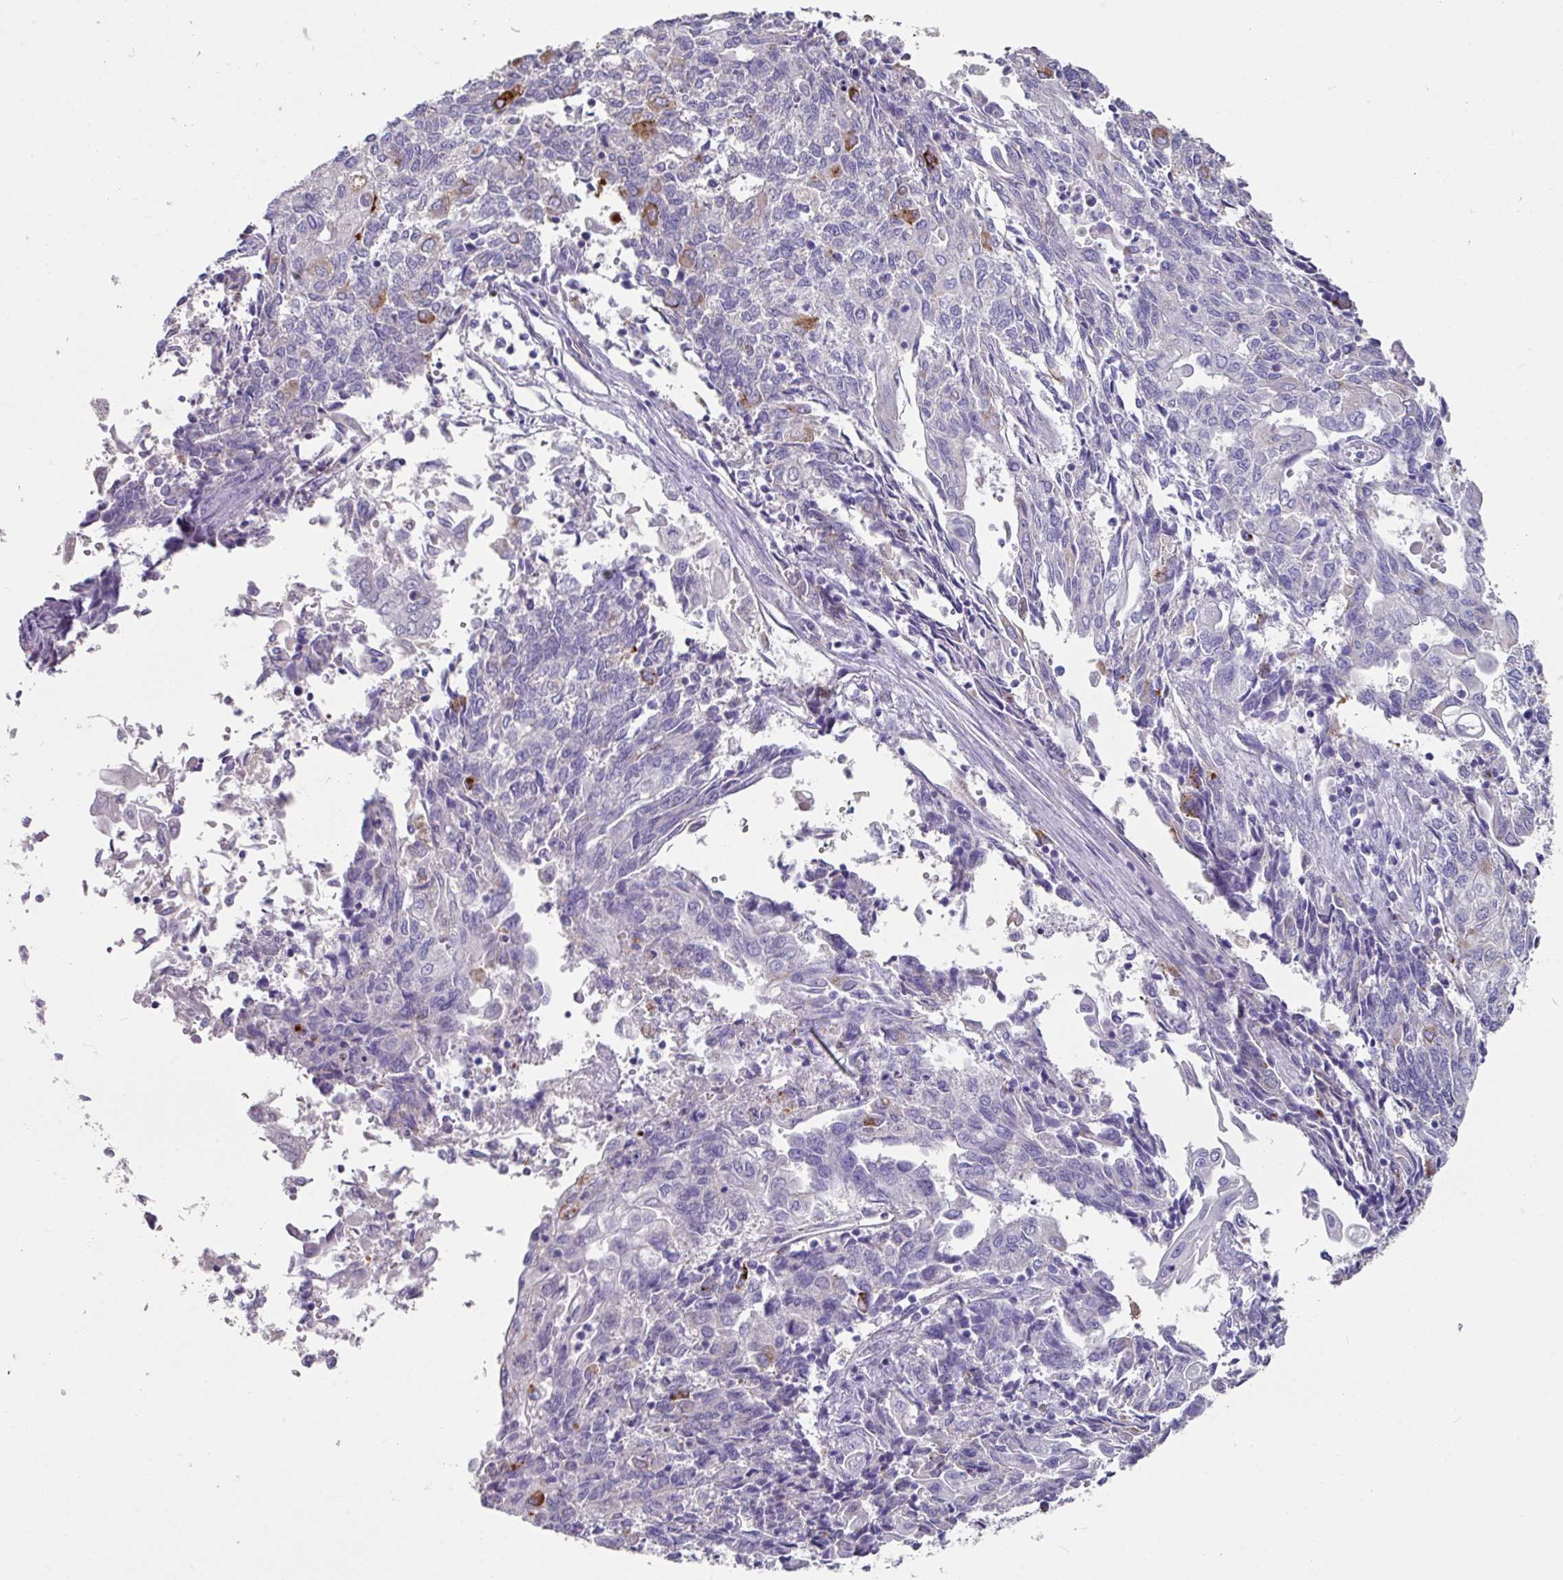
{"staining": {"intensity": "negative", "quantity": "none", "location": "none"}, "tissue": "endometrial cancer", "cell_type": "Tumor cells", "image_type": "cancer", "snomed": [{"axis": "morphology", "description": "Adenocarcinoma, NOS"}, {"axis": "topography", "description": "Endometrium"}], "caption": "Immunohistochemistry (IHC) histopathology image of neoplastic tissue: human endometrial cancer stained with DAB demonstrates no significant protein expression in tumor cells. Brightfield microscopy of immunohistochemistry stained with DAB (3,3'-diaminobenzidine) (brown) and hematoxylin (blue), captured at high magnification.", "gene": "CPVL", "patient": {"sex": "female", "age": 54}}